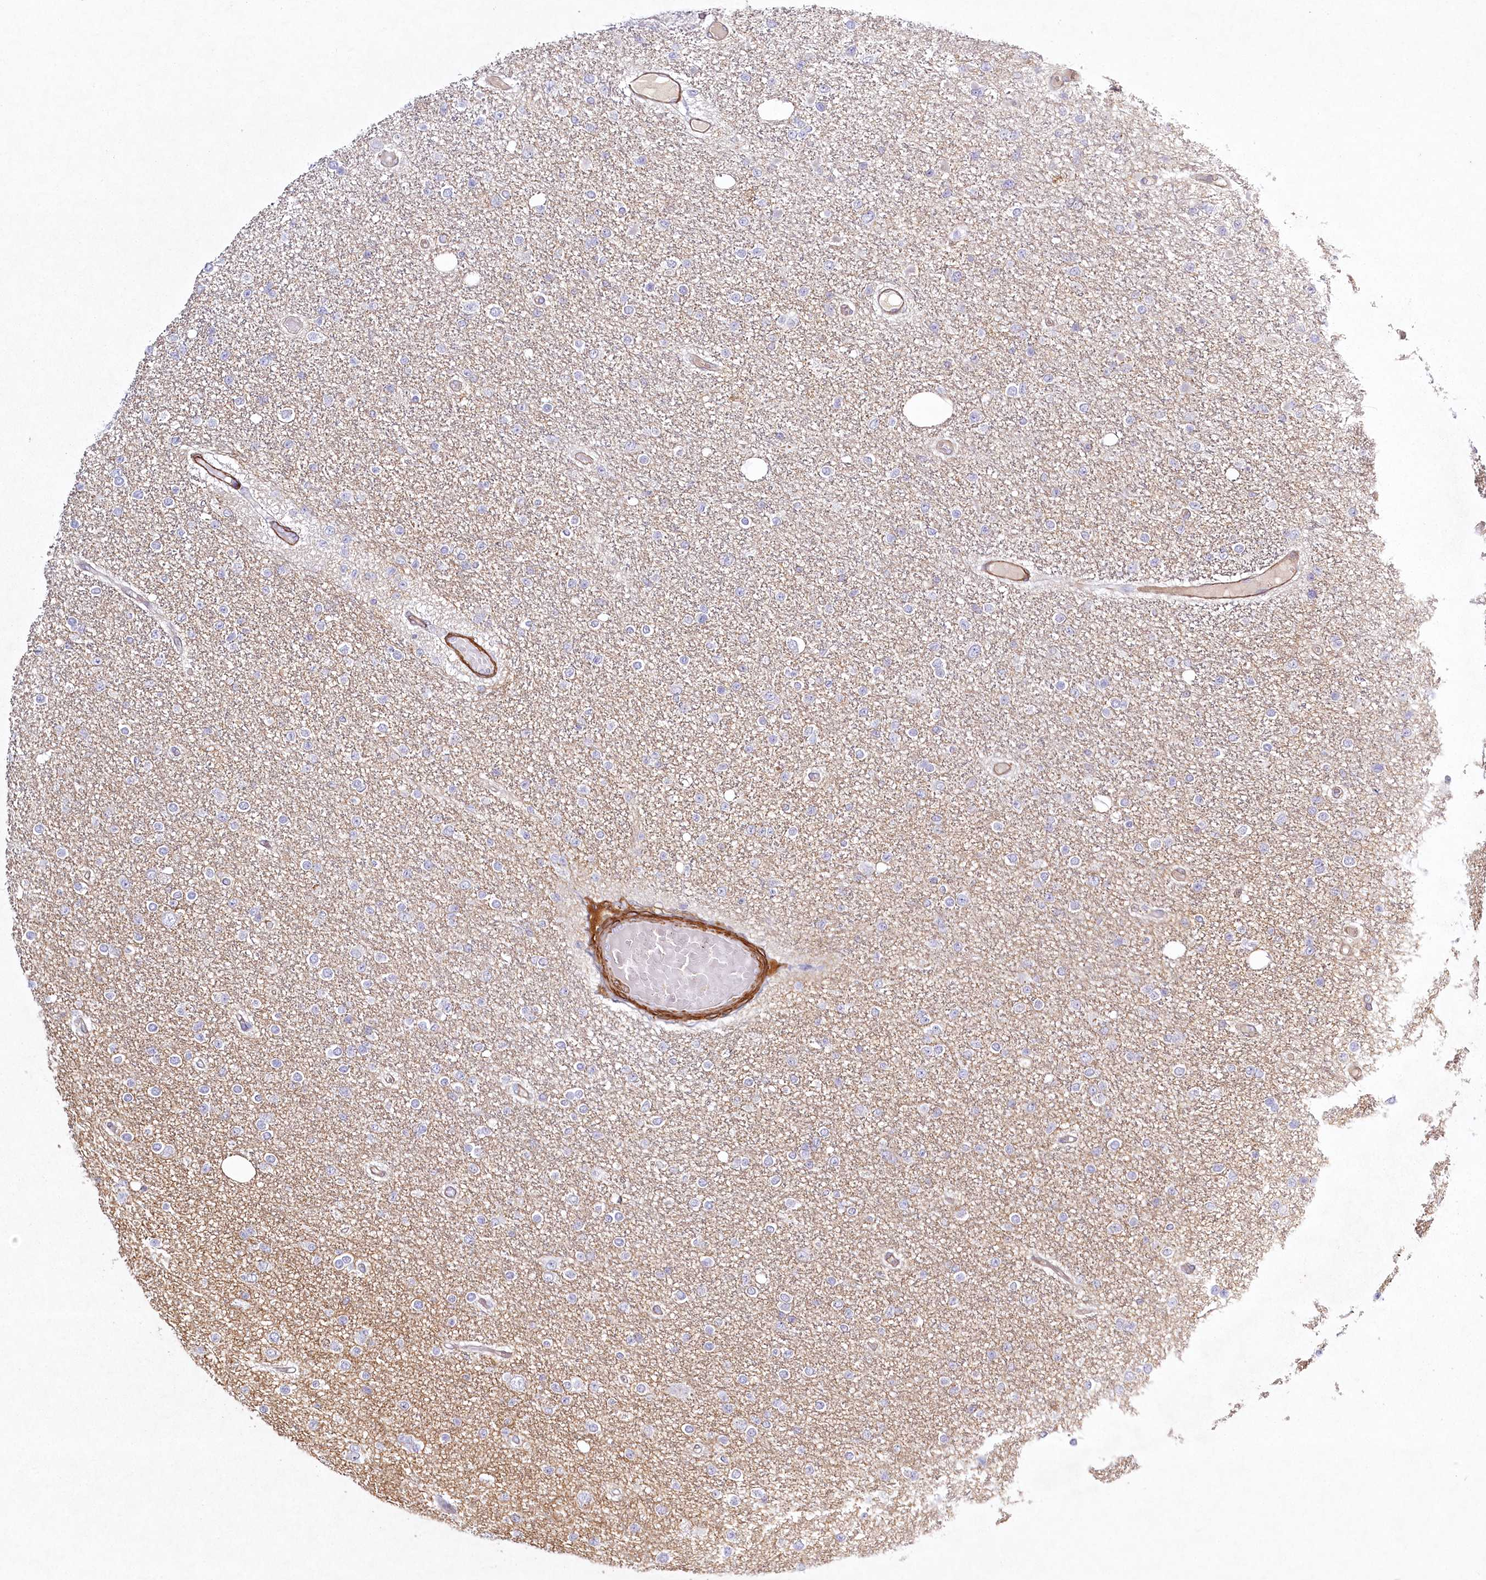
{"staining": {"intensity": "negative", "quantity": "none", "location": "none"}, "tissue": "glioma", "cell_type": "Tumor cells", "image_type": "cancer", "snomed": [{"axis": "morphology", "description": "Glioma, malignant, Low grade"}, {"axis": "topography", "description": "Brain"}], "caption": "Tumor cells are negative for protein expression in human glioma.", "gene": "INPP4B", "patient": {"sex": "female", "age": 22}}